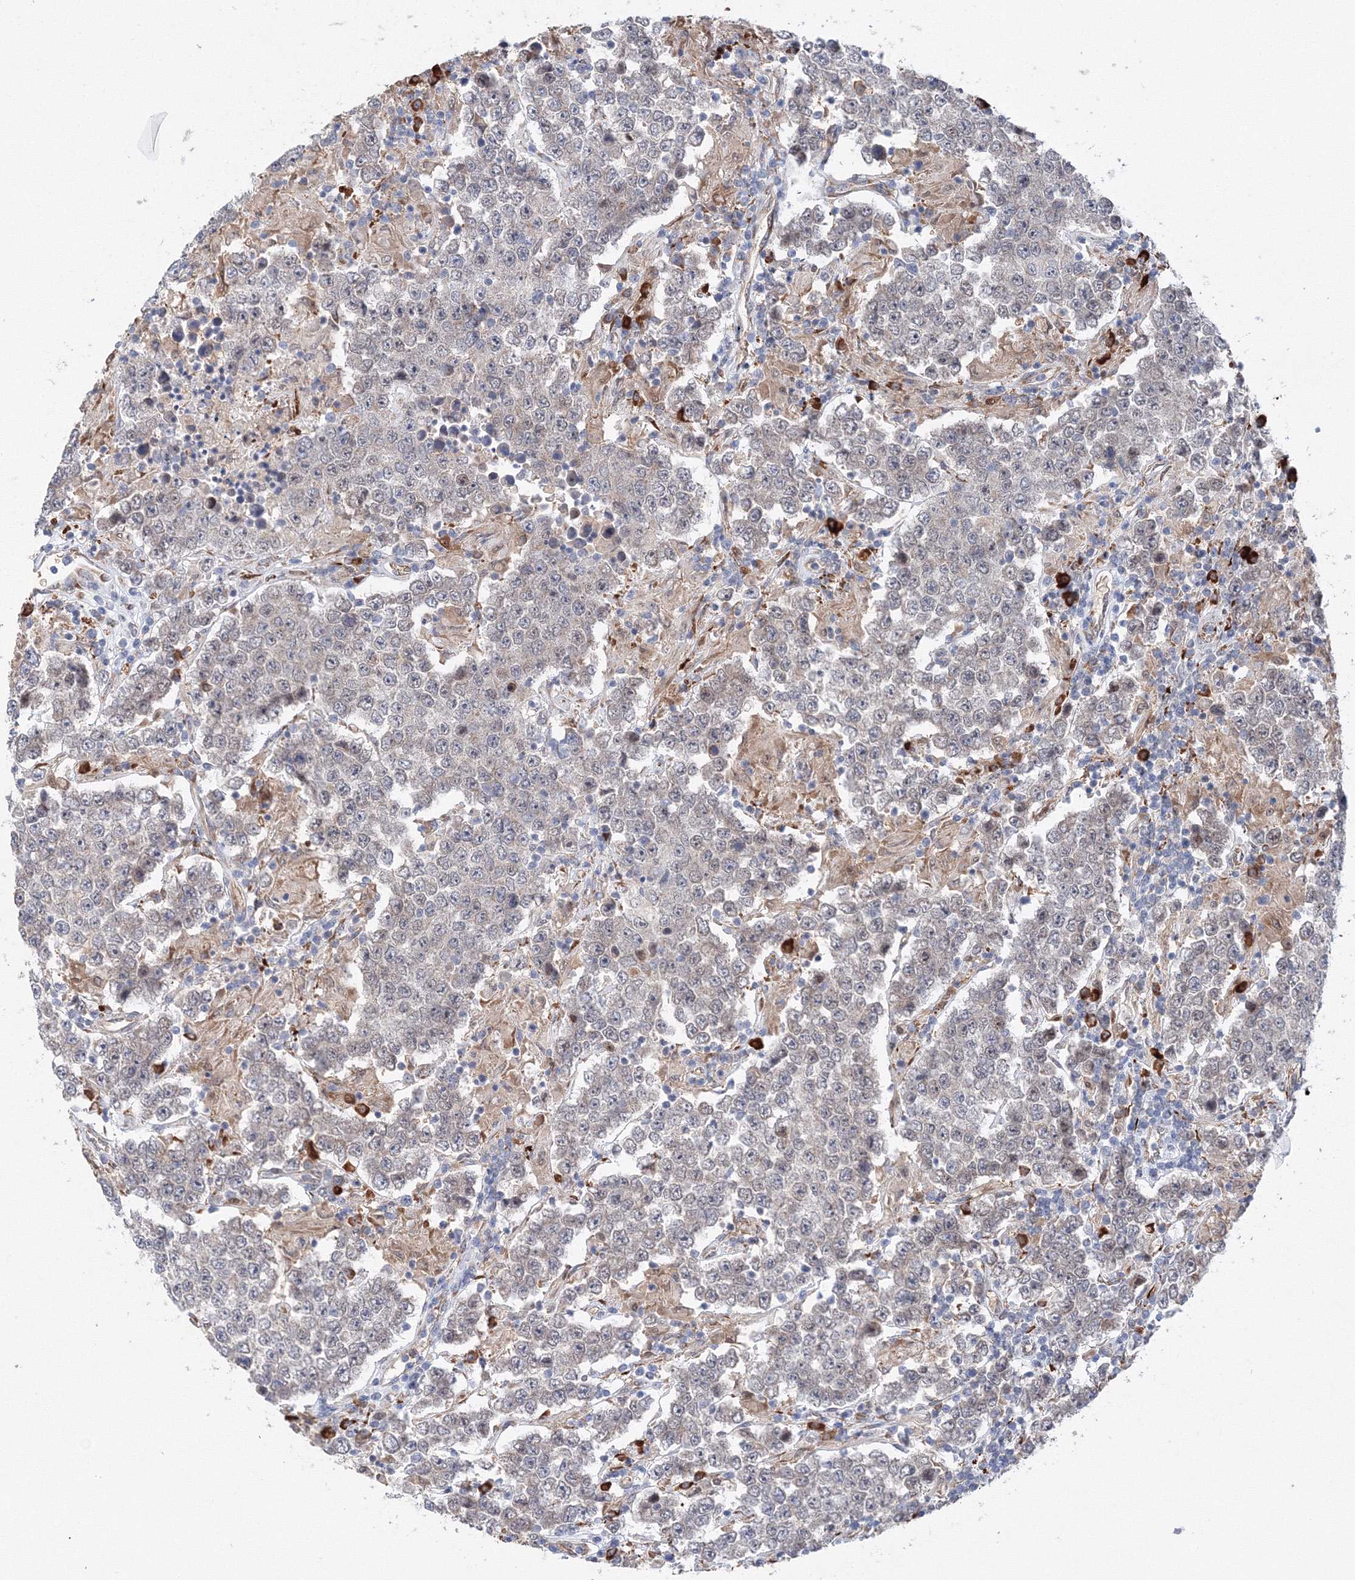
{"staining": {"intensity": "negative", "quantity": "none", "location": "none"}, "tissue": "testis cancer", "cell_type": "Tumor cells", "image_type": "cancer", "snomed": [{"axis": "morphology", "description": "Normal tissue, NOS"}, {"axis": "morphology", "description": "Urothelial carcinoma, High grade"}, {"axis": "morphology", "description": "Seminoma, NOS"}, {"axis": "morphology", "description": "Carcinoma, Embryonal, NOS"}, {"axis": "topography", "description": "Urinary bladder"}, {"axis": "topography", "description": "Testis"}], "caption": "Immunohistochemical staining of human high-grade urothelial carcinoma (testis) displays no significant expression in tumor cells.", "gene": "DIS3L2", "patient": {"sex": "male", "age": 41}}